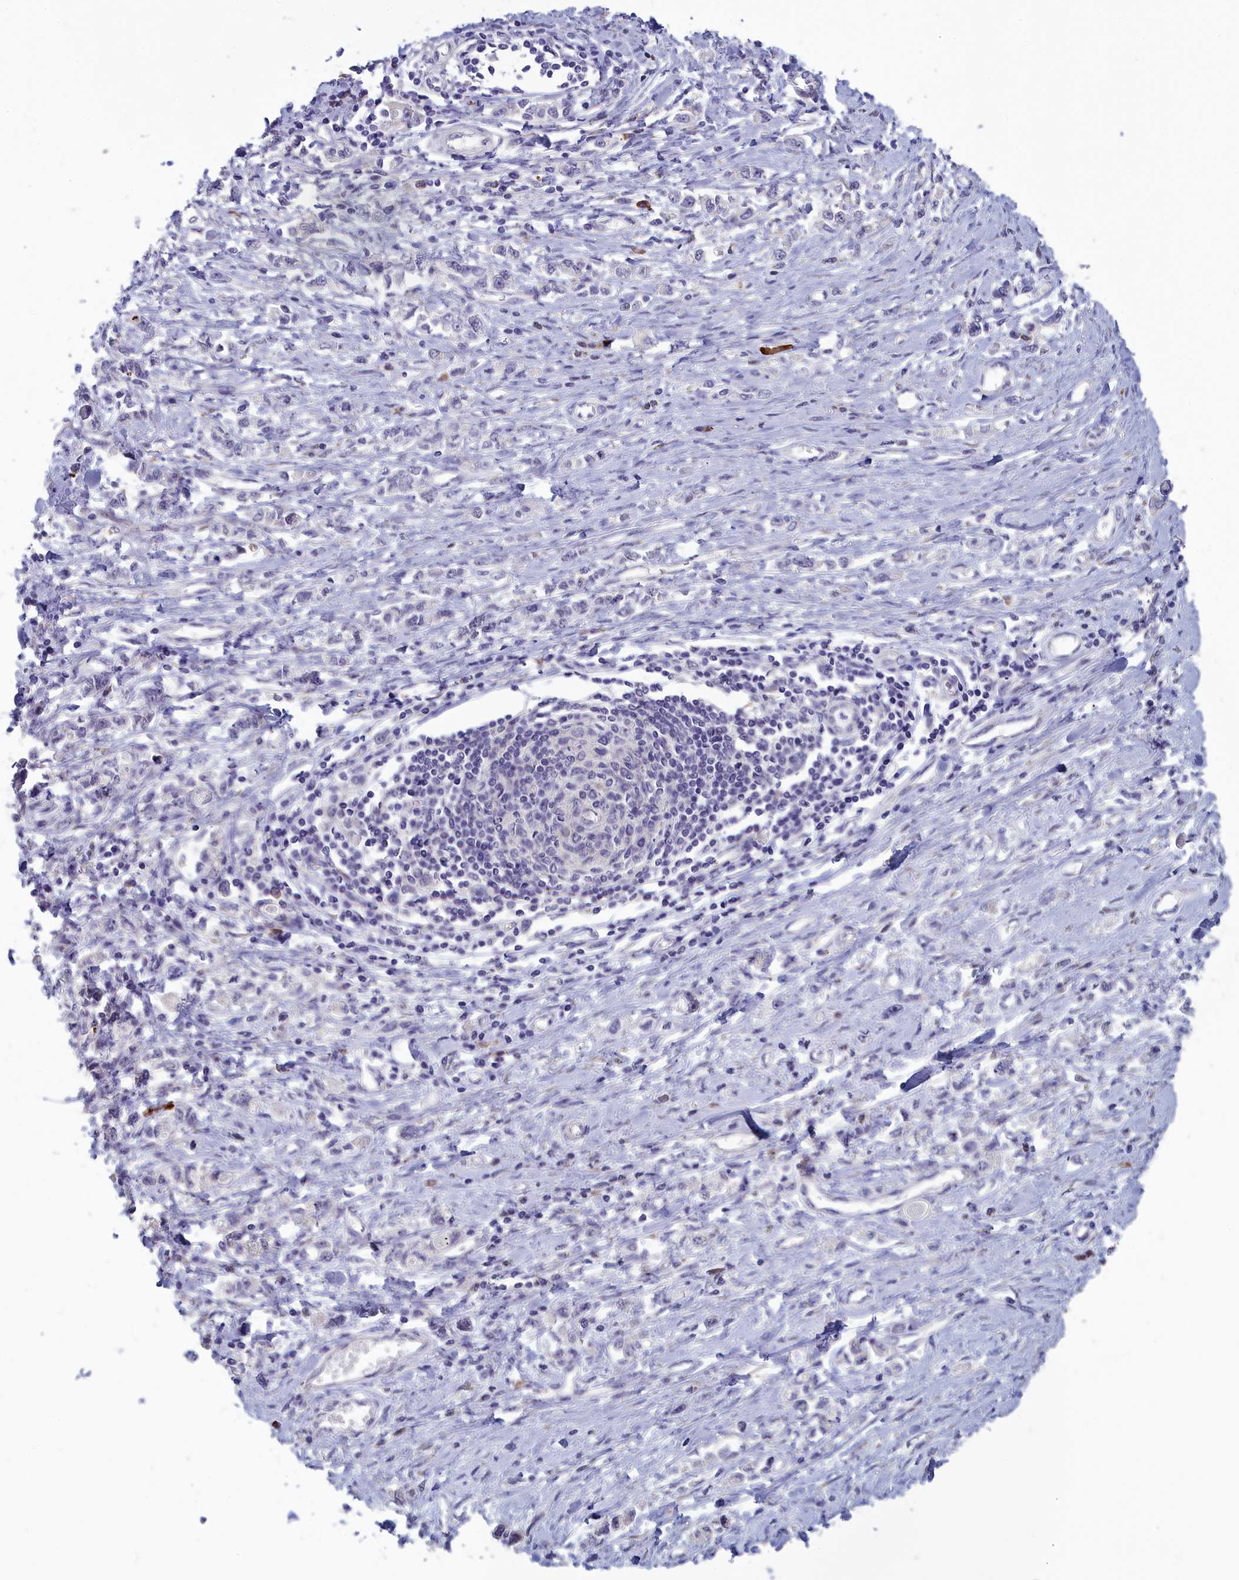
{"staining": {"intensity": "negative", "quantity": "none", "location": "none"}, "tissue": "stomach cancer", "cell_type": "Tumor cells", "image_type": "cancer", "snomed": [{"axis": "morphology", "description": "Adenocarcinoma, NOS"}, {"axis": "topography", "description": "Stomach"}], "caption": "Immunohistochemistry of adenocarcinoma (stomach) exhibits no staining in tumor cells. (DAB (3,3'-diaminobenzidine) immunohistochemistry (IHC) visualized using brightfield microscopy, high magnification).", "gene": "MRI1", "patient": {"sex": "female", "age": 76}}